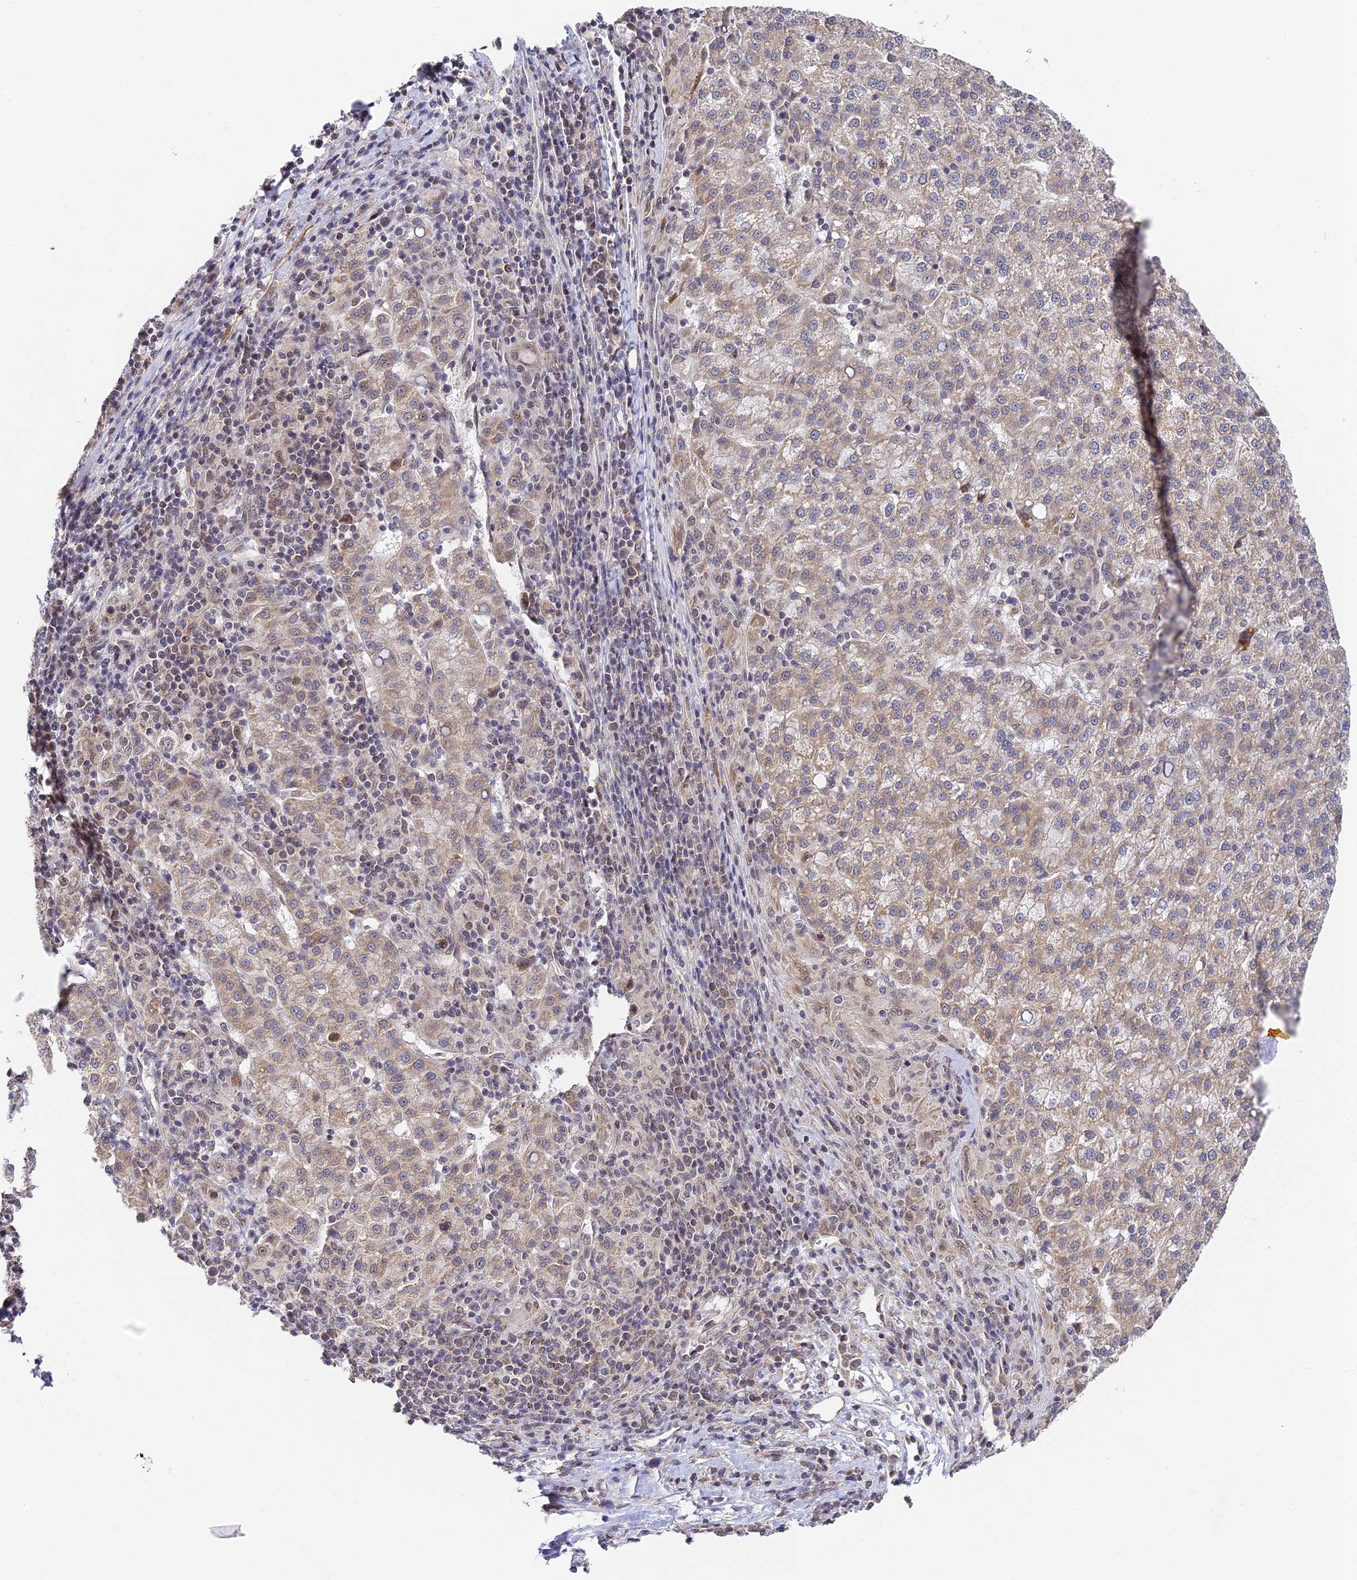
{"staining": {"intensity": "weak", "quantity": "25%-75%", "location": "cytoplasmic/membranous"}, "tissue": "liver cancer", "cell_type": "Tumor cells", "image_type": "cancer", "snomed": [{"axis": "morphology", "description": "Carcinoma, Hepatocellular, NOS"}, {"axis": "topography", "description": "Liver"}], "caption": "Weak cytoplasmic/membranous positivity for a protein is present in approximately 25%-75% of tumor cells of hepatocellular carcinoma (liver) using IHC.", "gene": "DNAAF10", "patient": {"sex": "female", "age": 58}}